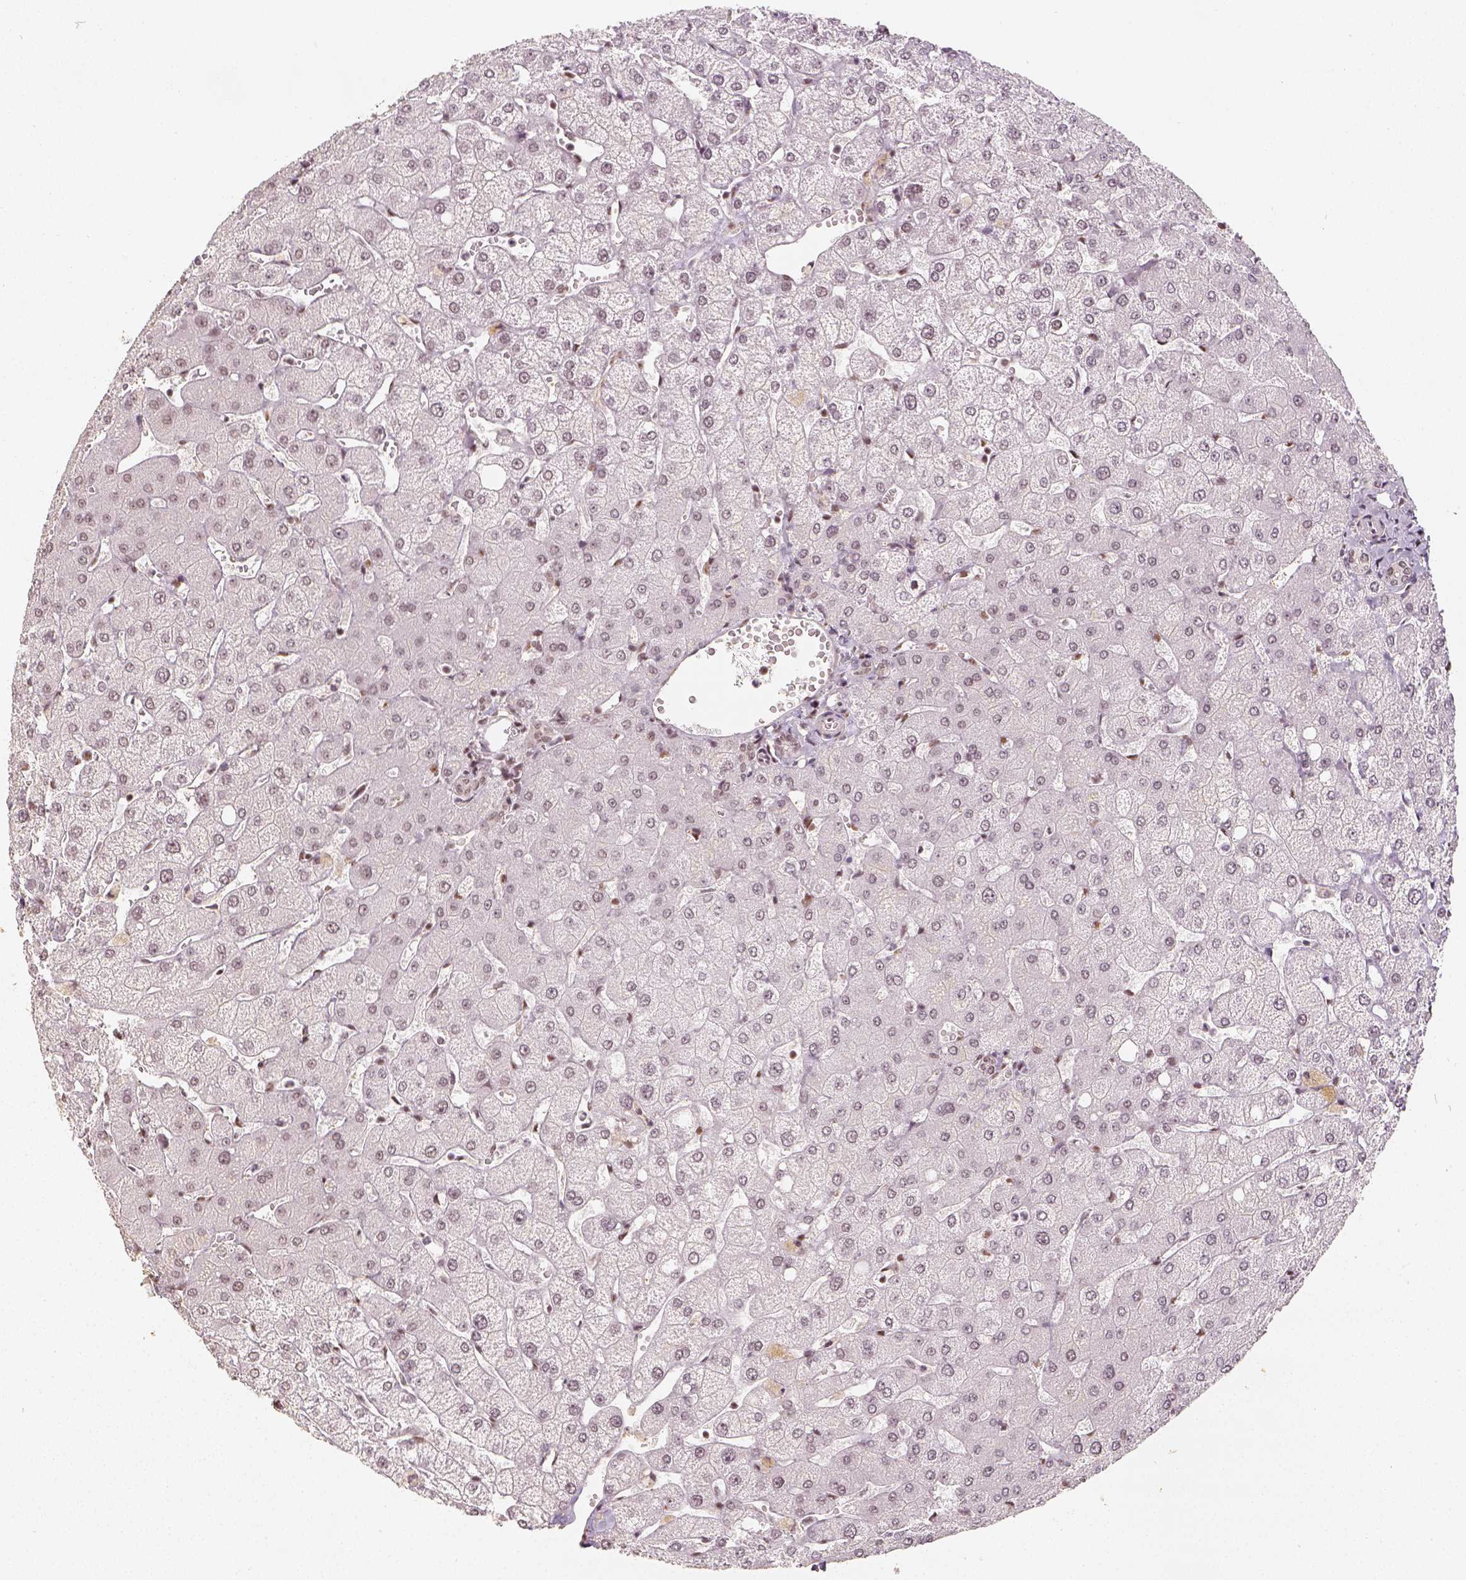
{"staining": {"intensity": "weak", "quantity": ">75%", "location": "nuclear"}, "tissue": "liver", "cell_type": "Cholangiocytes", "image_type": "normal", "snomed": [{"axis": "morphology", "description": "Normal tissue, NOS"}, {"axis": "topography", "description": "Liver"}], "caption": "This is a micrograph of immunohistochemistry staining of unremarkable liver, which shows weak positivity in the nuclear of cholangiocytes.", "gene": "HDAC1", "patient": {"sex": "female", "age": 54}}